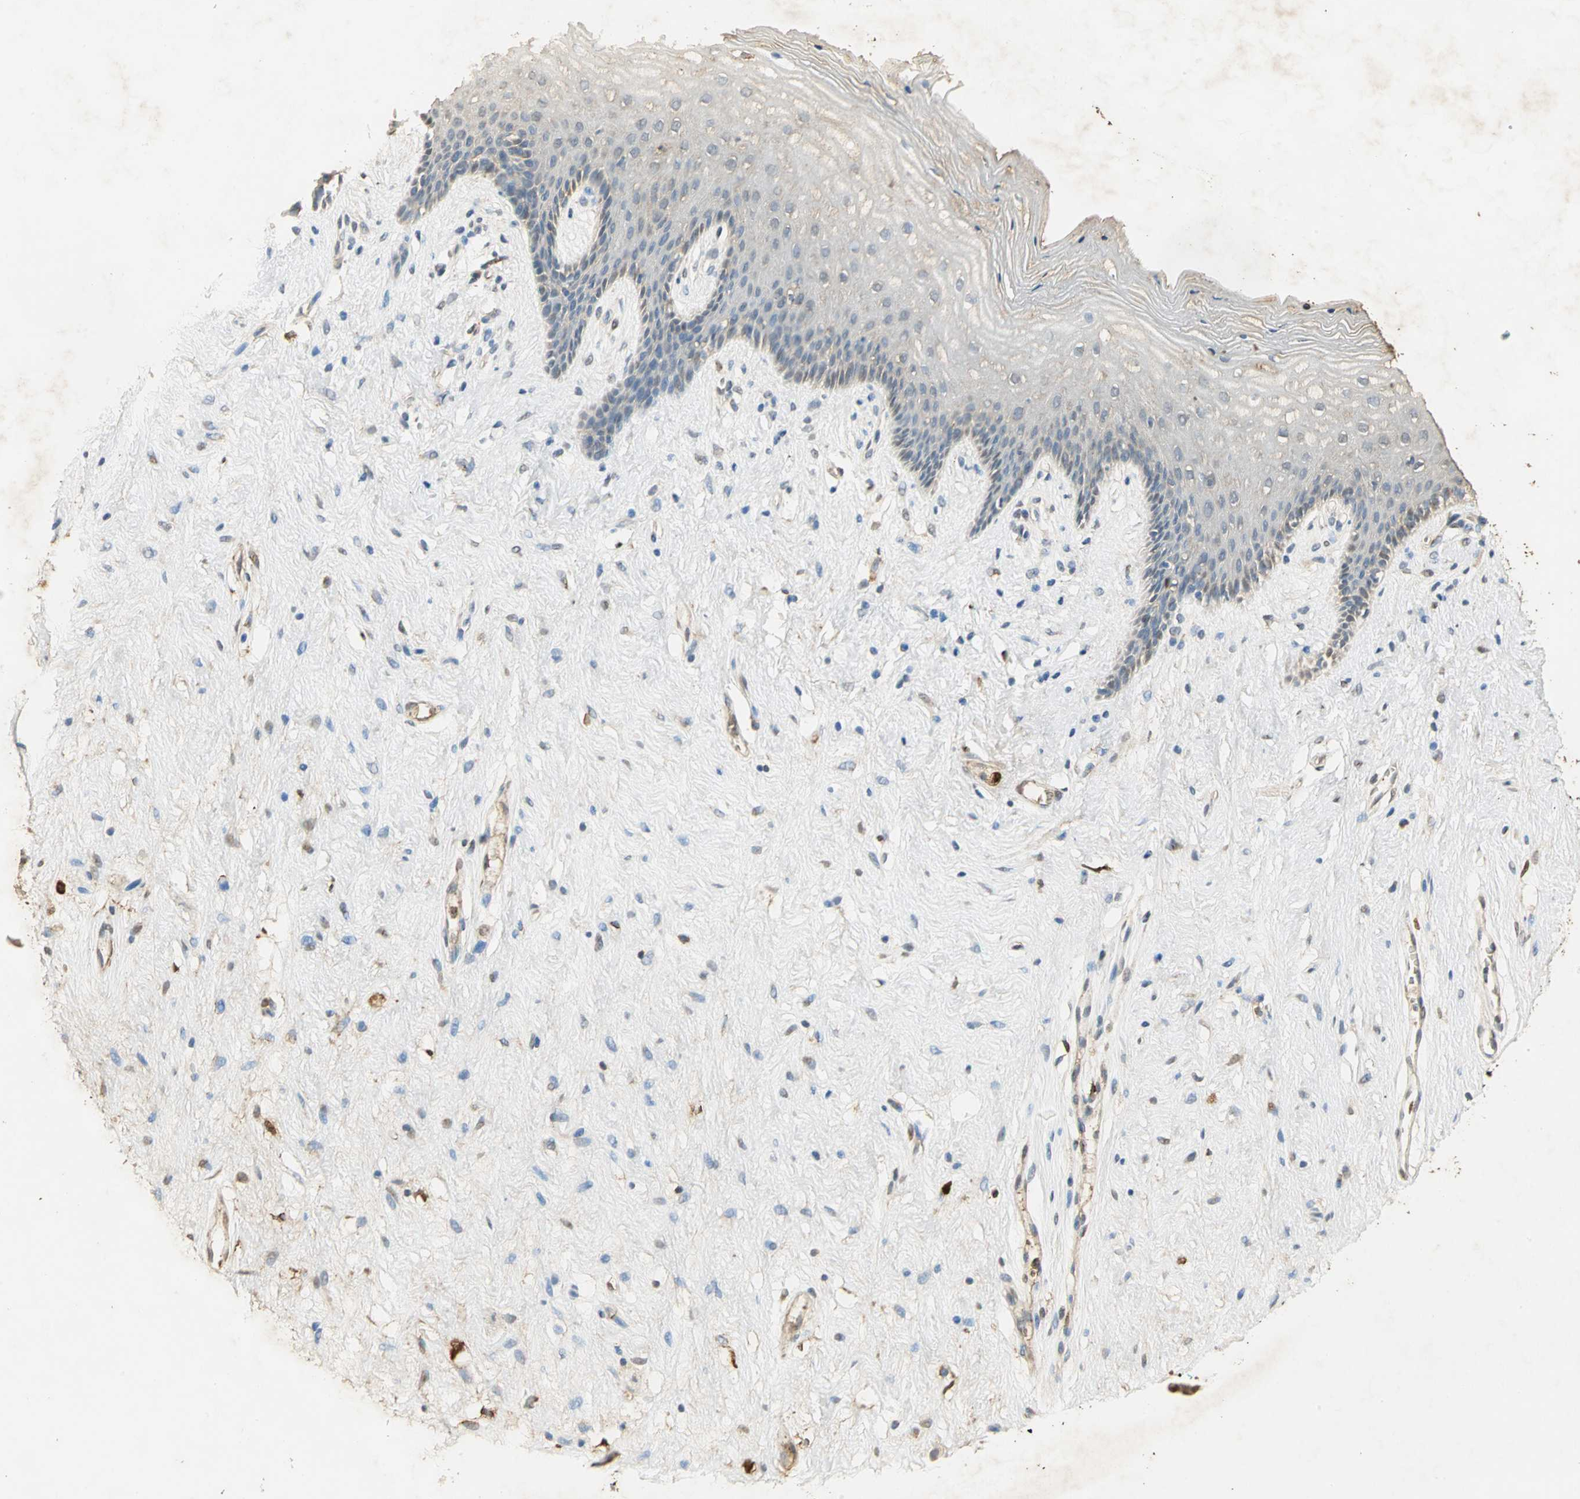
{"staining": {"intensity": "weak", "quantity": "<25%", "location": "cytoplasmic/membranous"}, "tissue": "vagina", "cell_type": "Squamous epithelial cells", "image_type": "normal", "snomed": [{"axis": "morphology", "description": "Normal tissue, NOS"}, {"axis": "topography", "description": "Vagina"}], "caption": "The immunohistochemistry (IHC) image has no significant expression in squamous epithelial cells of vagina. (Immunohistochemistry, brightfield microscopy, high magnification).", "gene": "GAPDH", "patient": {"sex": "female", "age": 44}}